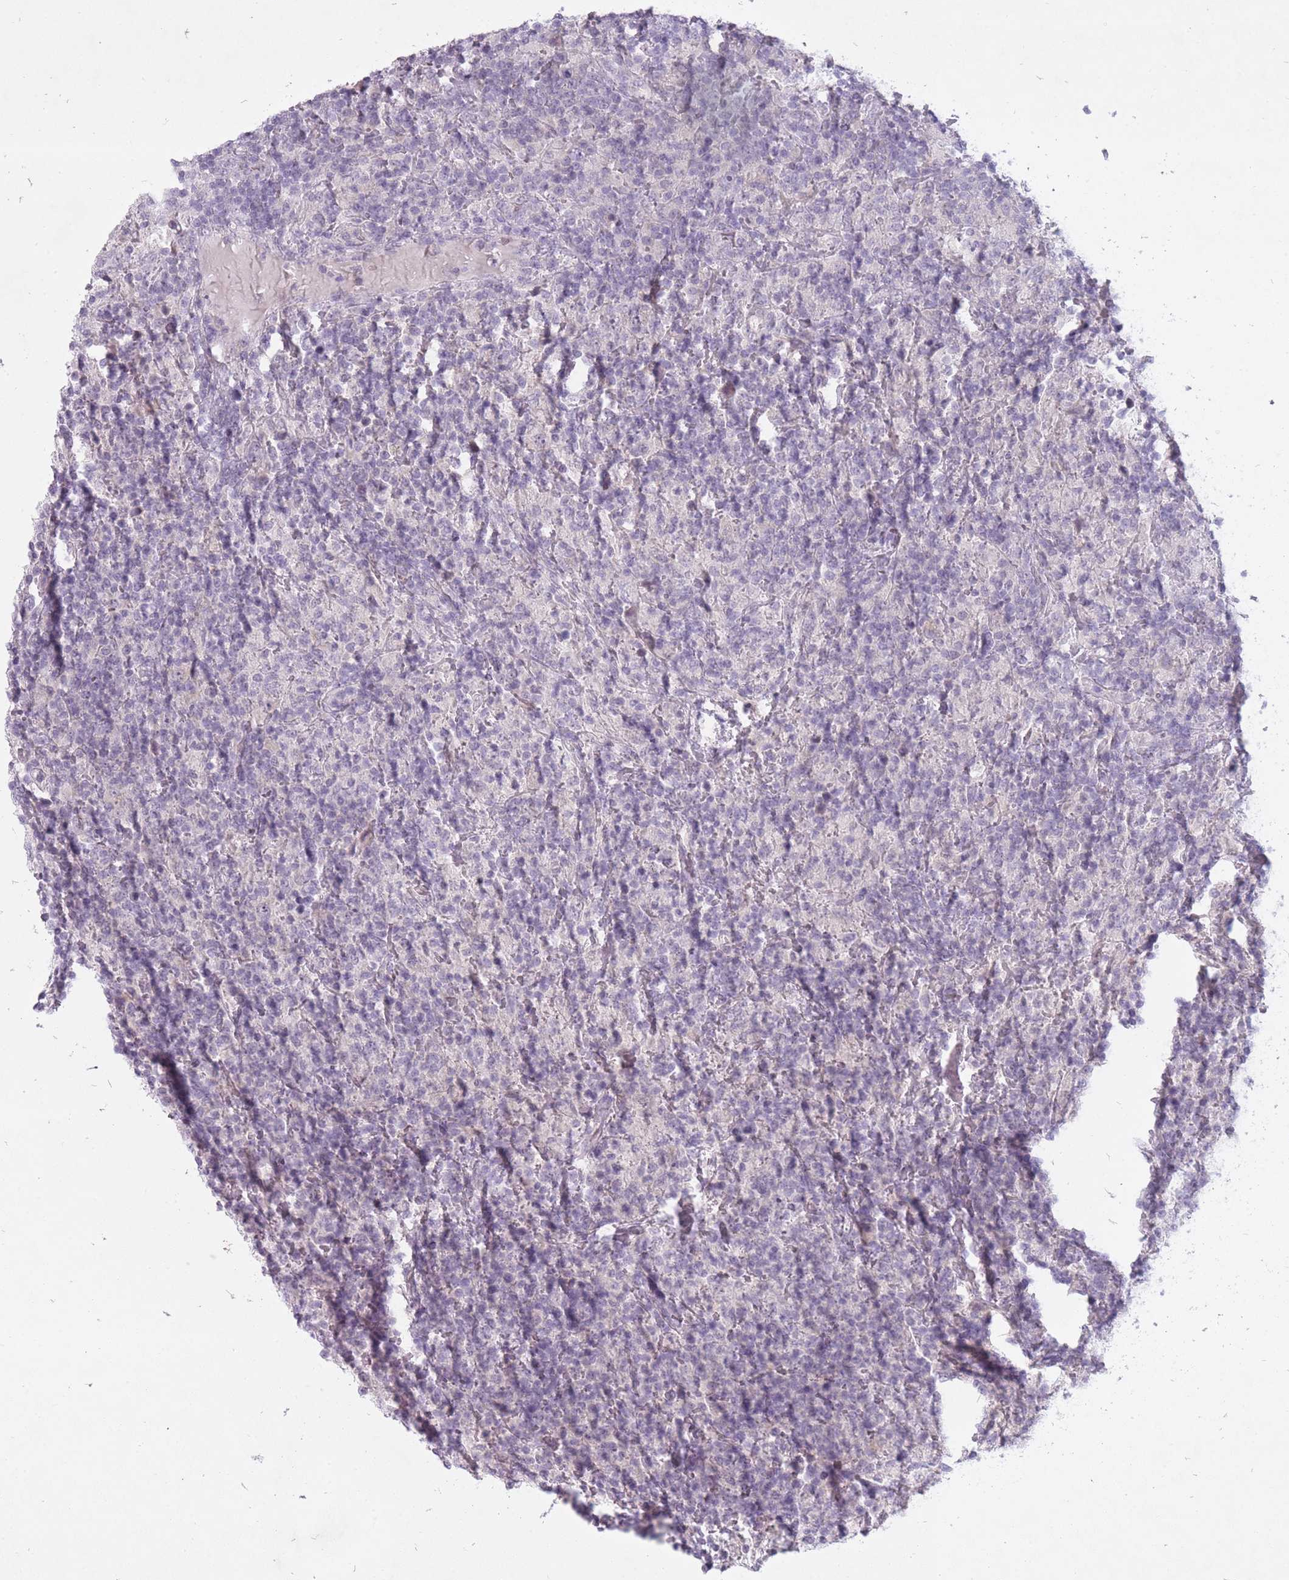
{"staining": {"intensity": "negative", "quantity": "none", "location": "none"}, "tissue": "lymphoma", "cell_type": "Tumor cells", "image_type": "cancer", "snomed": [{"axis": "morphology", "description": "Hodgkin's disease, NOS"}, {"axis": "topography", "description": "Lymph node"}], "caption": "DAB immunohistochemical staining of human Hodgkin's disease demonstrates no significant expression in tumor cells.", "gene": "FAM43B", "patient": {"sex": "male", "age": 70}}